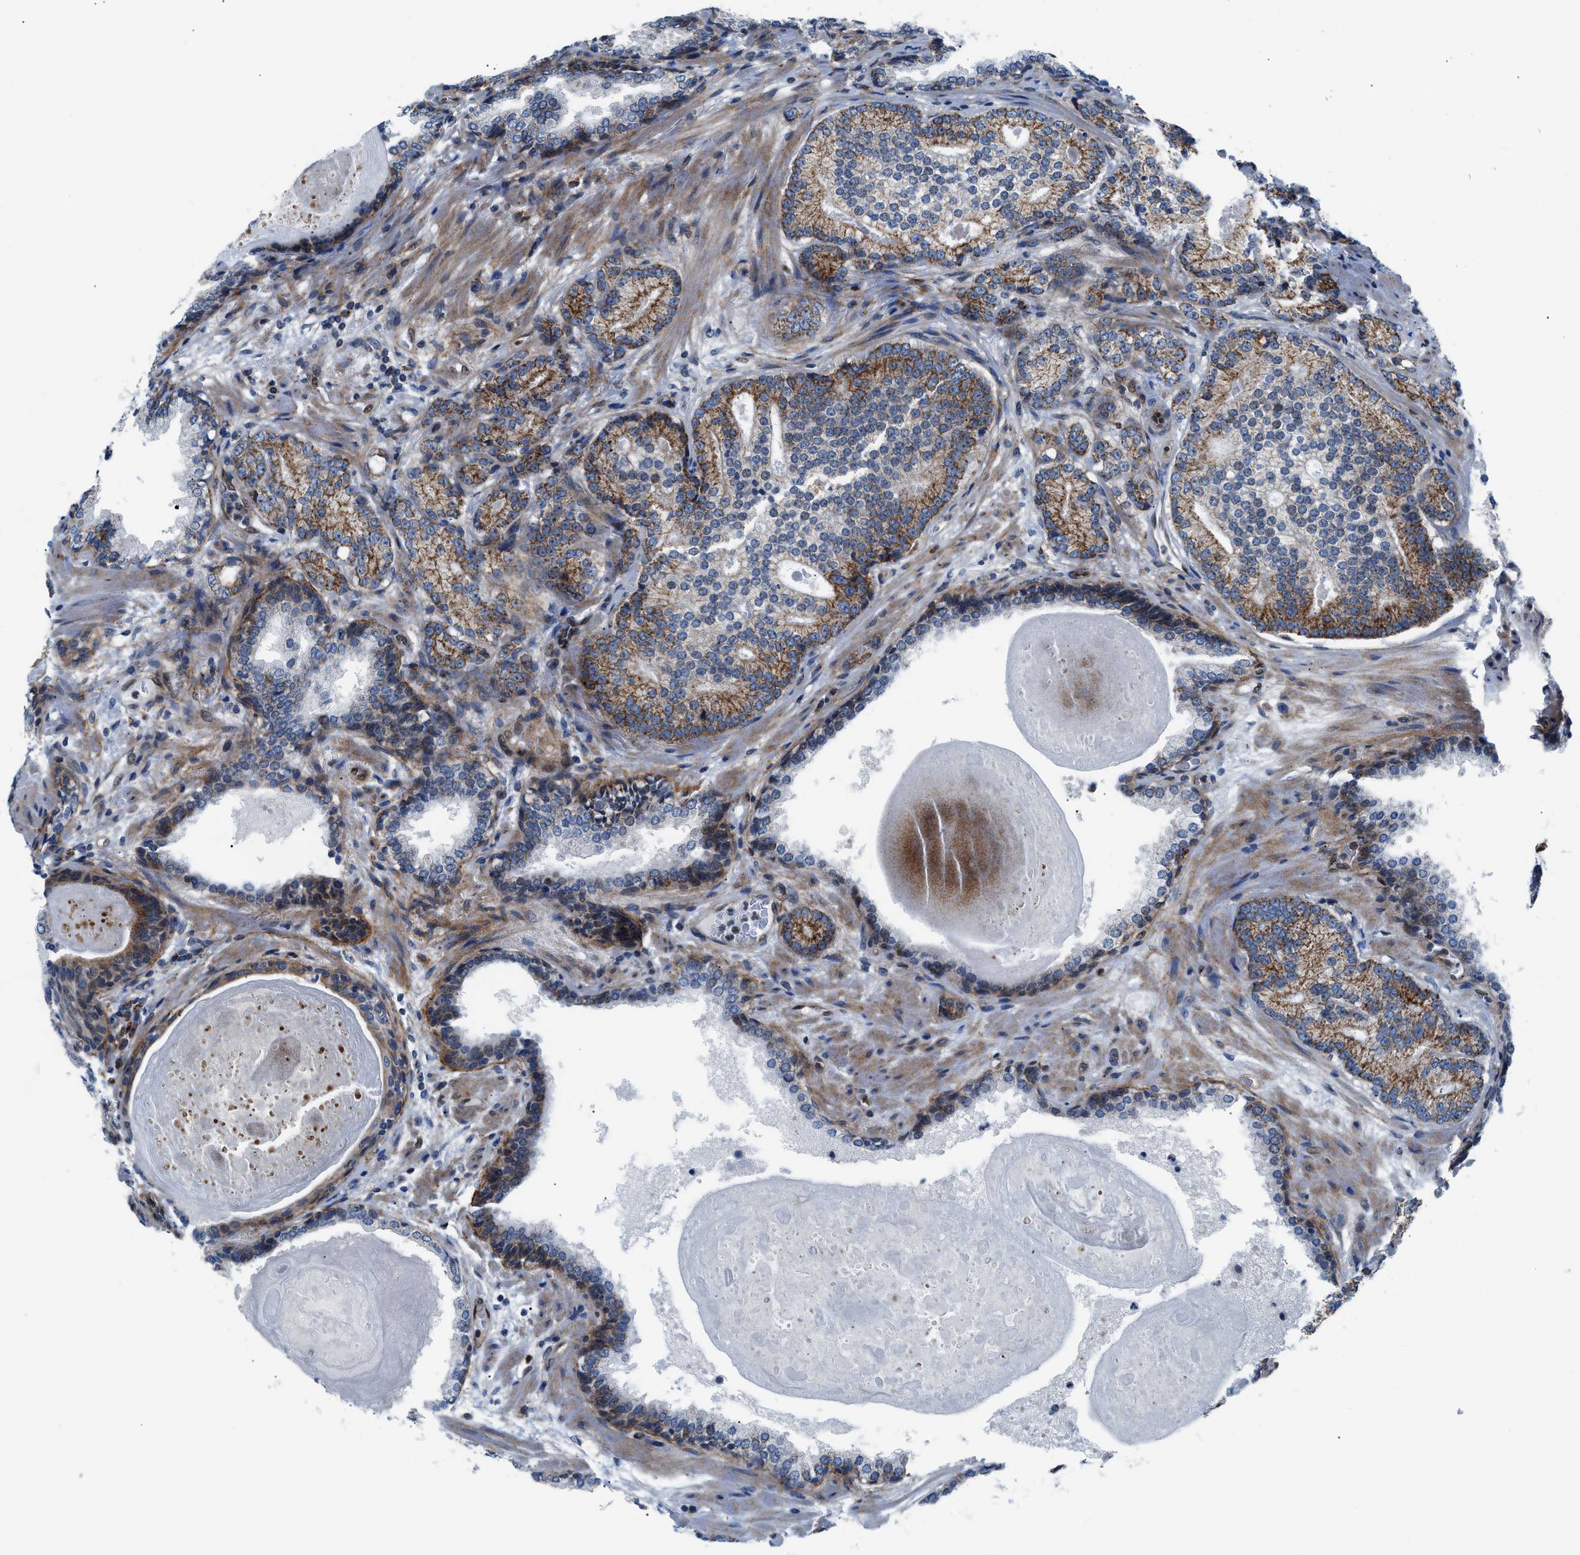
{"staining": {"intensity": "strong", "quantity": ">75%", "location": "cytoplasmic/membranous"}, "tissue": "prostate cancer", "cell_type": "Tumor cells", "image_type": "cancer", "snomed": [{"axis": "morphology", "description": "Adenocarcinoma, High grade"}, {"axis": "topography", "description": "Prostate"}], "caption": "Immunohistochemical staining of human prostate high-grade adenocarcinoma displays strong cytoplasmic/membranous protein staining in approximately >75% of tumor cells.", "gene": "LMO2", "patient": {"sex": "male", "age": 61}}